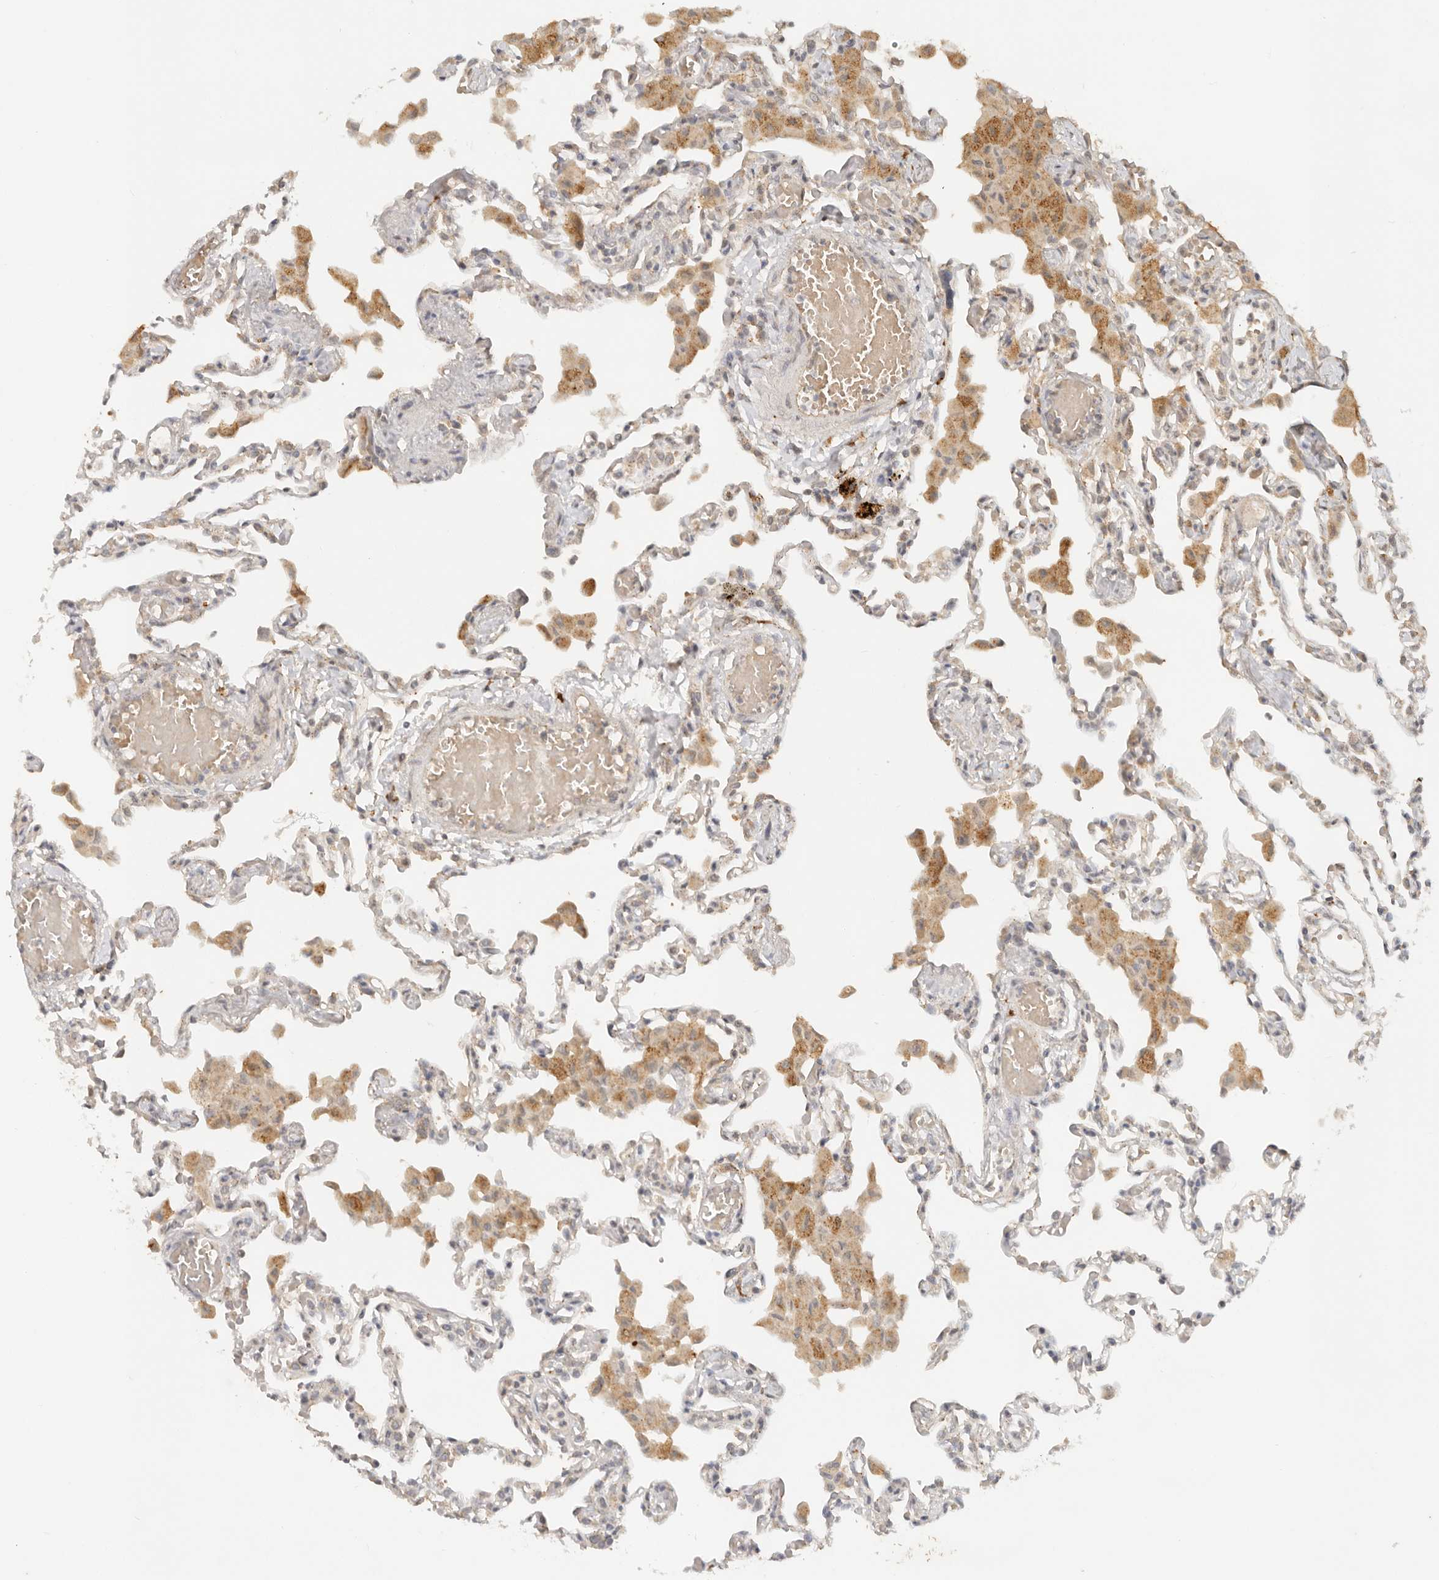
{"staining": {"intensity": "weak", "quantity": "<25%", "location": "cytoplasmic/membranous"}, "tissue": "lung", "cell_type": "Alveolar cells", "image_type": "normal", "snomed": [{"axis": "morphology", "description": "Normal tissue, NOS"}, {"axis": "topography", "description": "Bronchus"}, {"axis": "topography", "description": "Lung"}], "caption": "The immunohistochemistry (IHC) photomicrograph has no significant staining in alveolar cells of lung. (Brightfield microscopy of DAB (3,3'-diaminobenzidine) immunohistochemistry at high magnification).", "gene": "LMO4", "patient": {"sex": "female", "age": 49}}